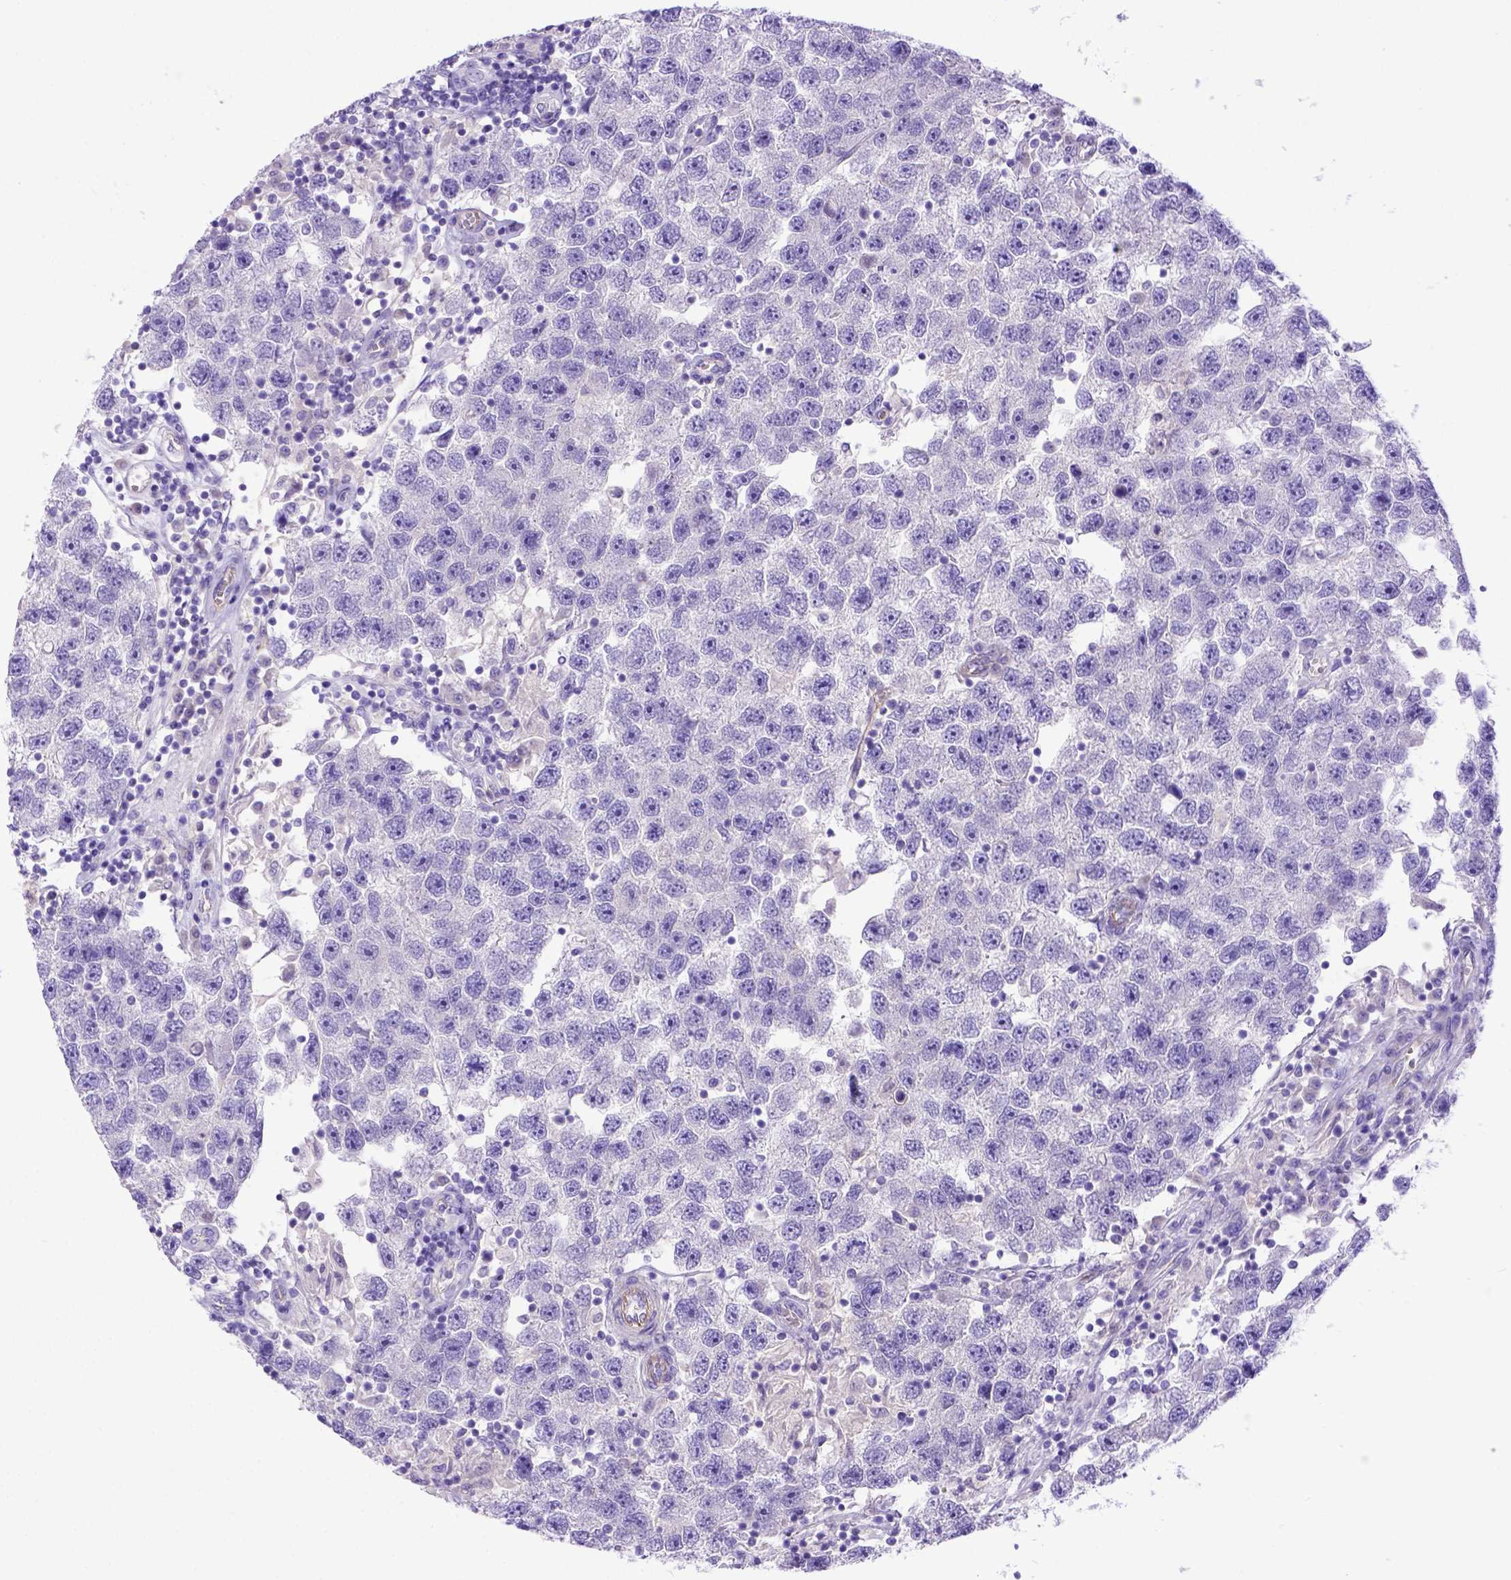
{"staining": {"intensity": "negative", "quantity": "none", "location": "none"}, "tissue": "testis cancer", "cell_type": "Tumor cells", "image_type": "cancer", "snomed": [{"axis": "morphology", "description": "Seminoma, NOS"}, {"axis": "topography", "description": "Testis"}], "caption": "Immunohistochemical staining of human seminoma (testis) reveals no significant expression in tumor cells.", "gene": "LRRC18", "patient": {"sex": "male", "age": 26}}